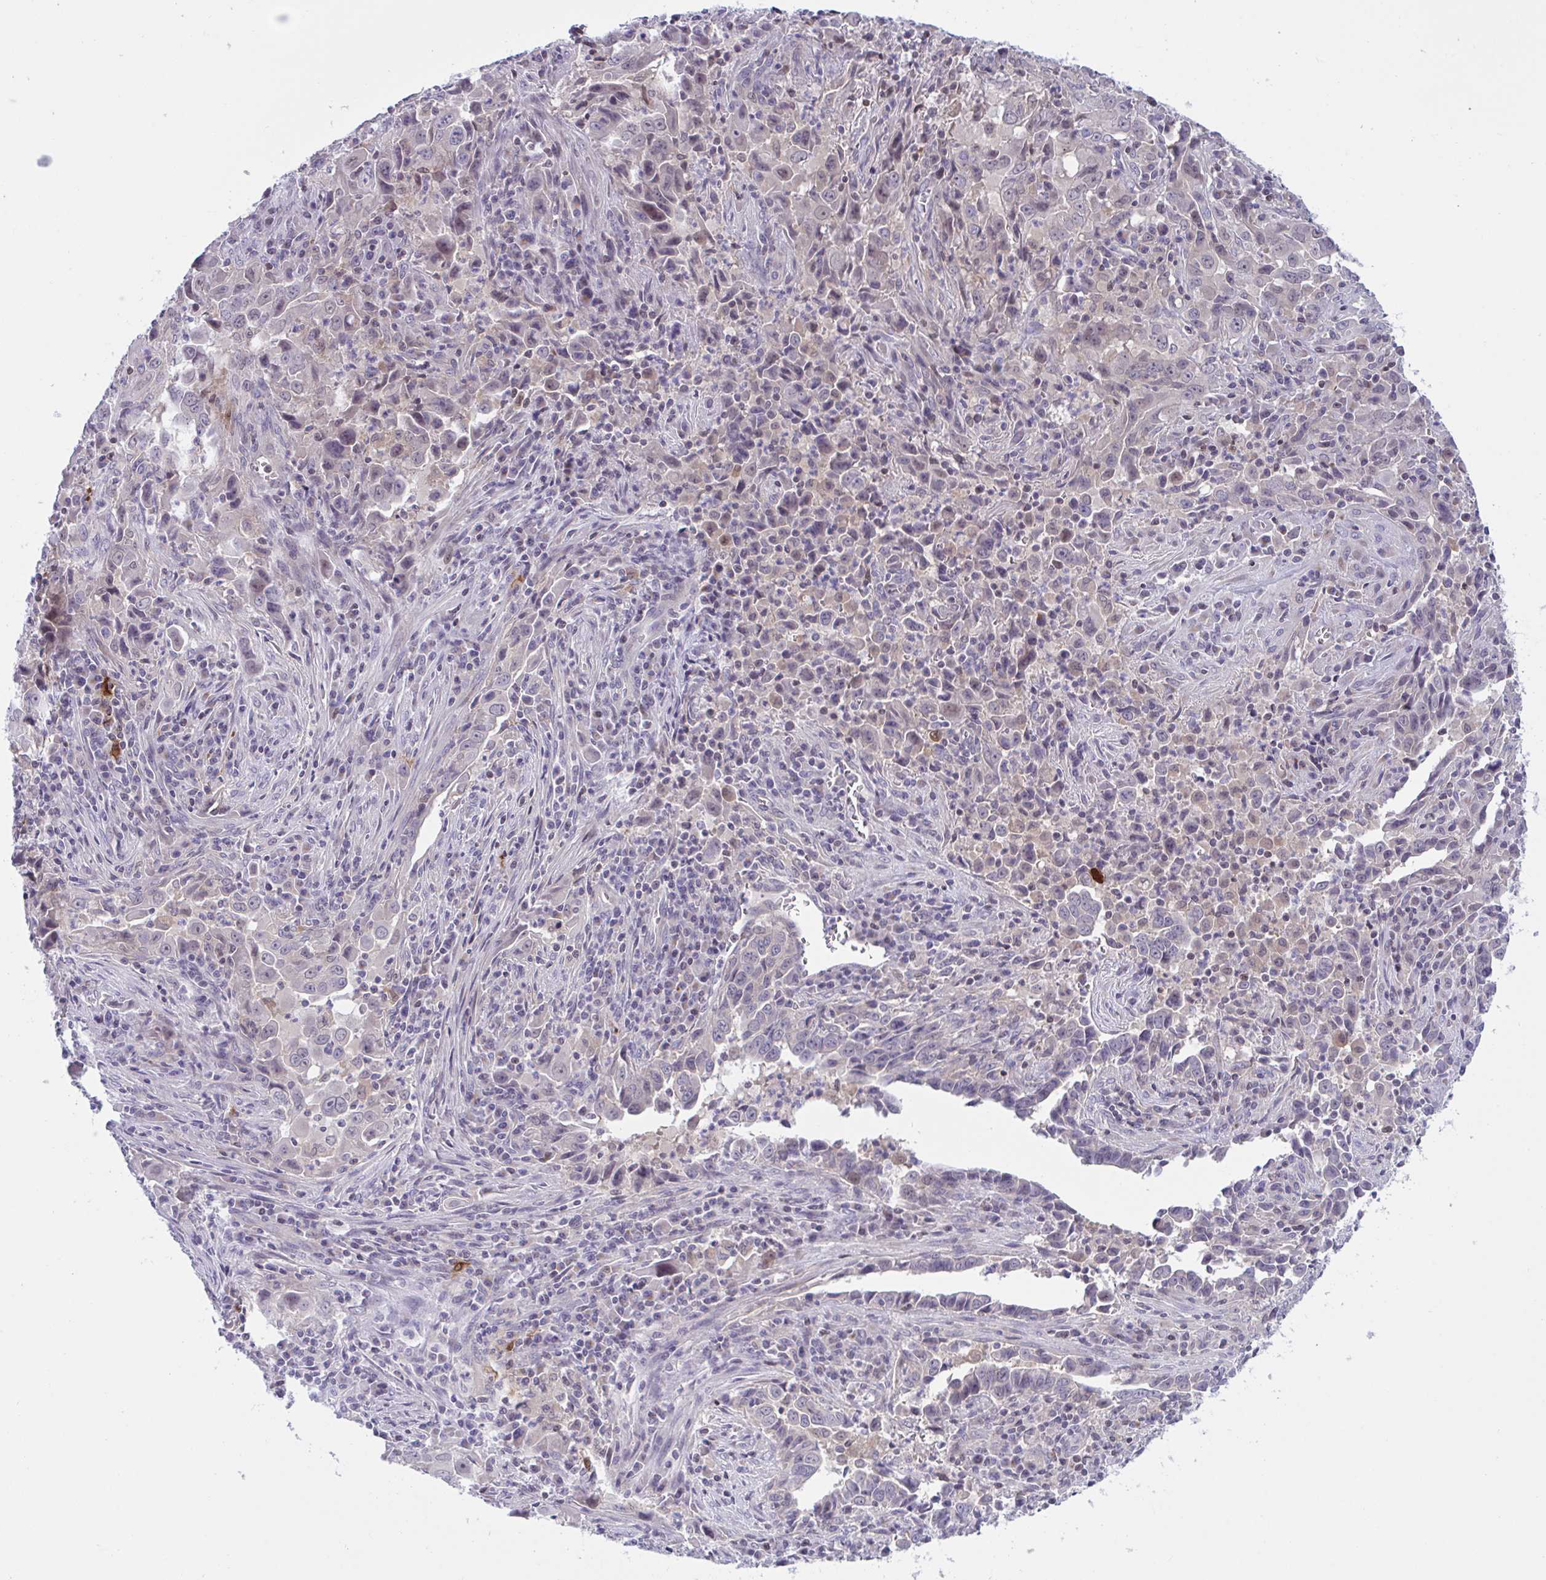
{"staining": {"intensity": "negative", "quantity": "none", "location": "none"}, "tissue": "lung cancer", "cell_type": "Tumor cells", "image_type": "cancer", "snomed": [{"axis": "morphology", "description": "Adenocarcinoma, NOS"}, {"axis": "topography", "description": "Lung"}], "caption": "This is an immunohistochemistry (IHC) photomicrograph of human lung adenocarcinoma. There is no expression in tumor cells.", "gene": "SNX11", "patient": {"sex": "male", "age": 67}}